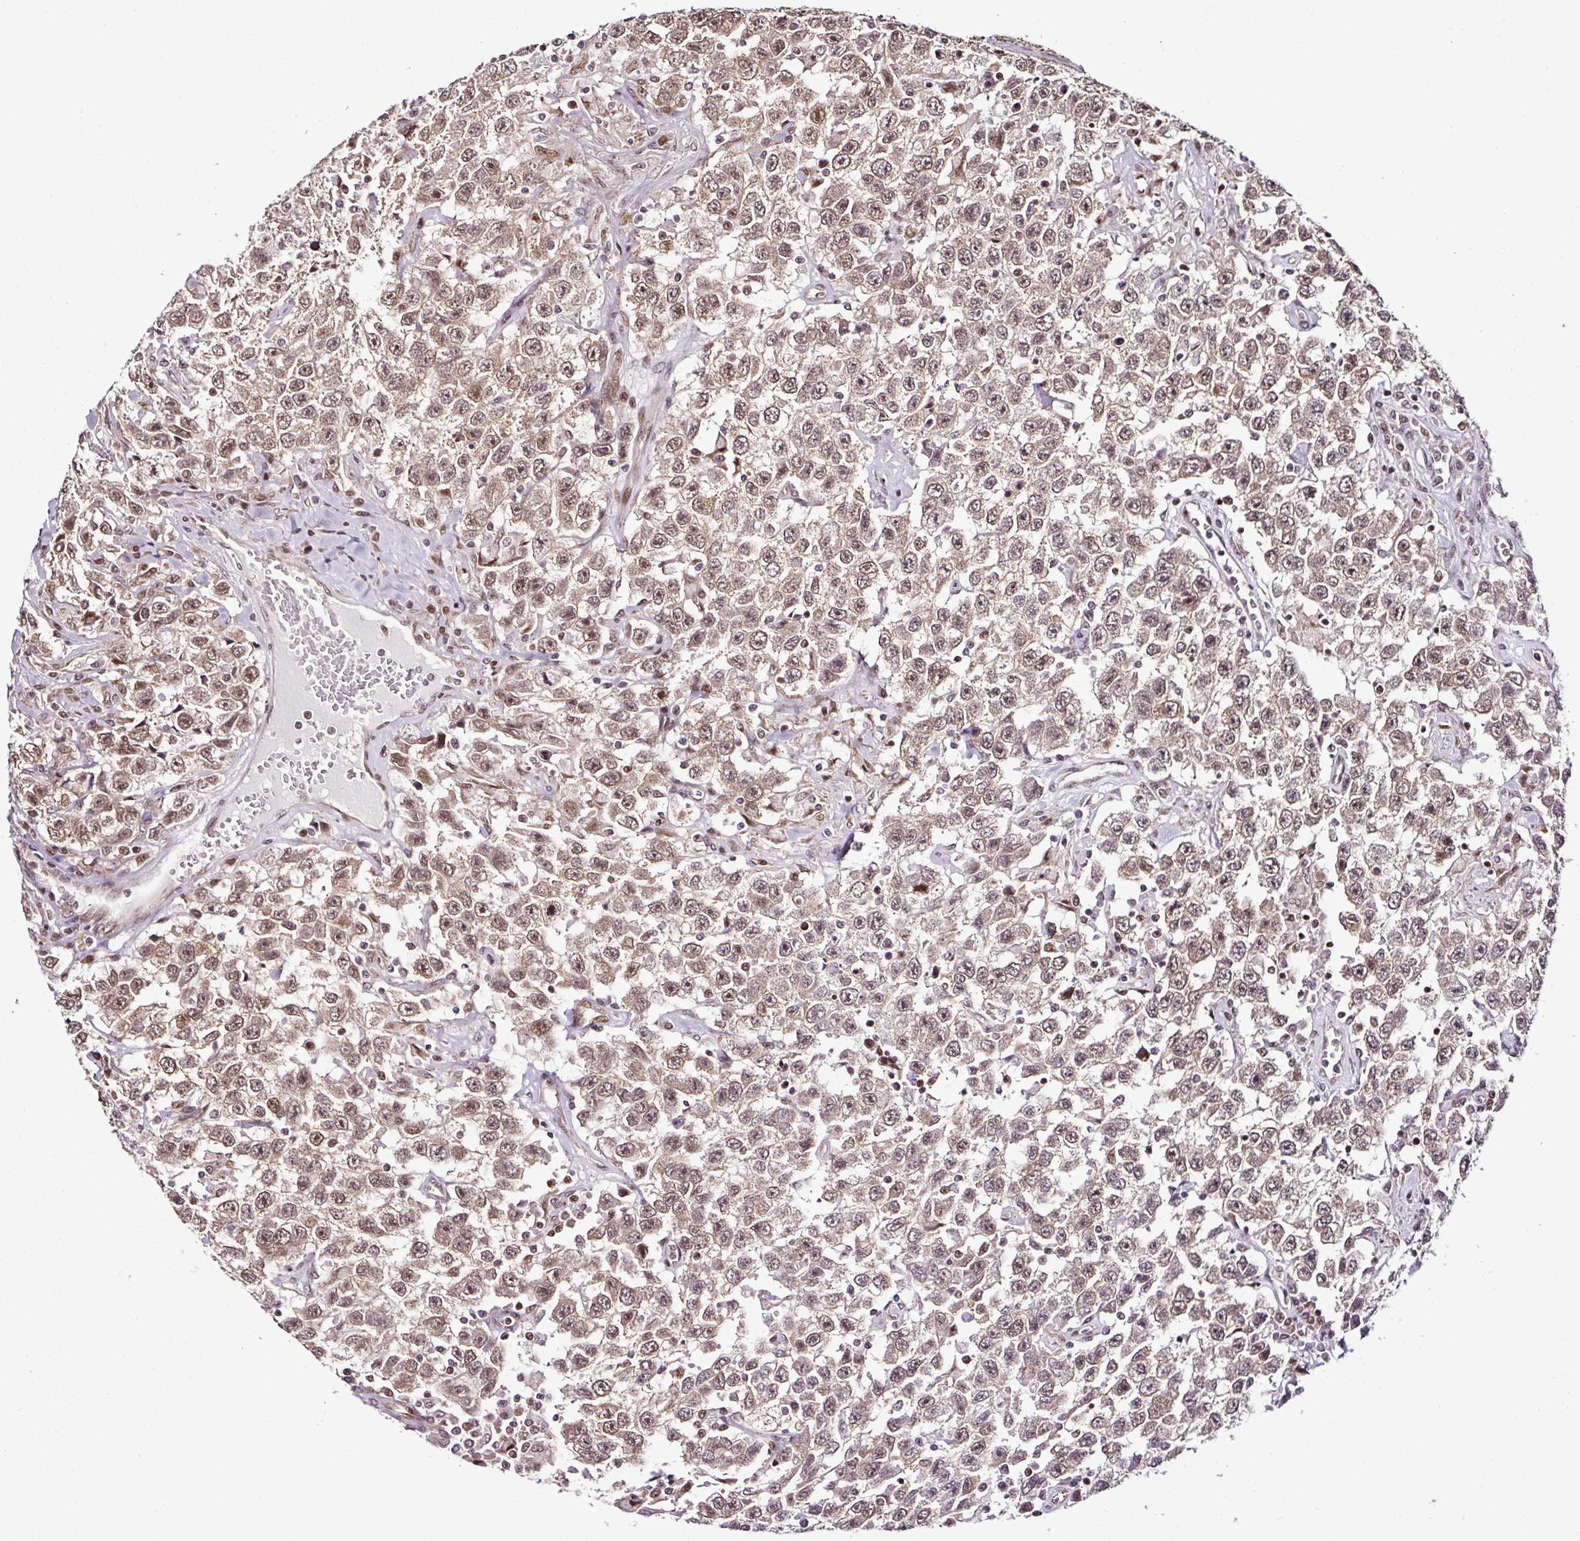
{"staining": {"intensity": "weak", "quantity": ">75%", "location": "nuclear"}, "tissue": "testis cancer", "cell_type": "Tumor cells", "image_type": "cancer", "snomed": [{"axis": "morphology", "description": "Seminoma, NOS"}, {"axis": "topography", "description": "Testis"}], "caption": "A low amount of weak nuclear expression is present in about >75% of tumor cells in testis cancer (seminoma) tissue.", "gene": "COPRS", "patient": {"sex": "male", "age": 41}}